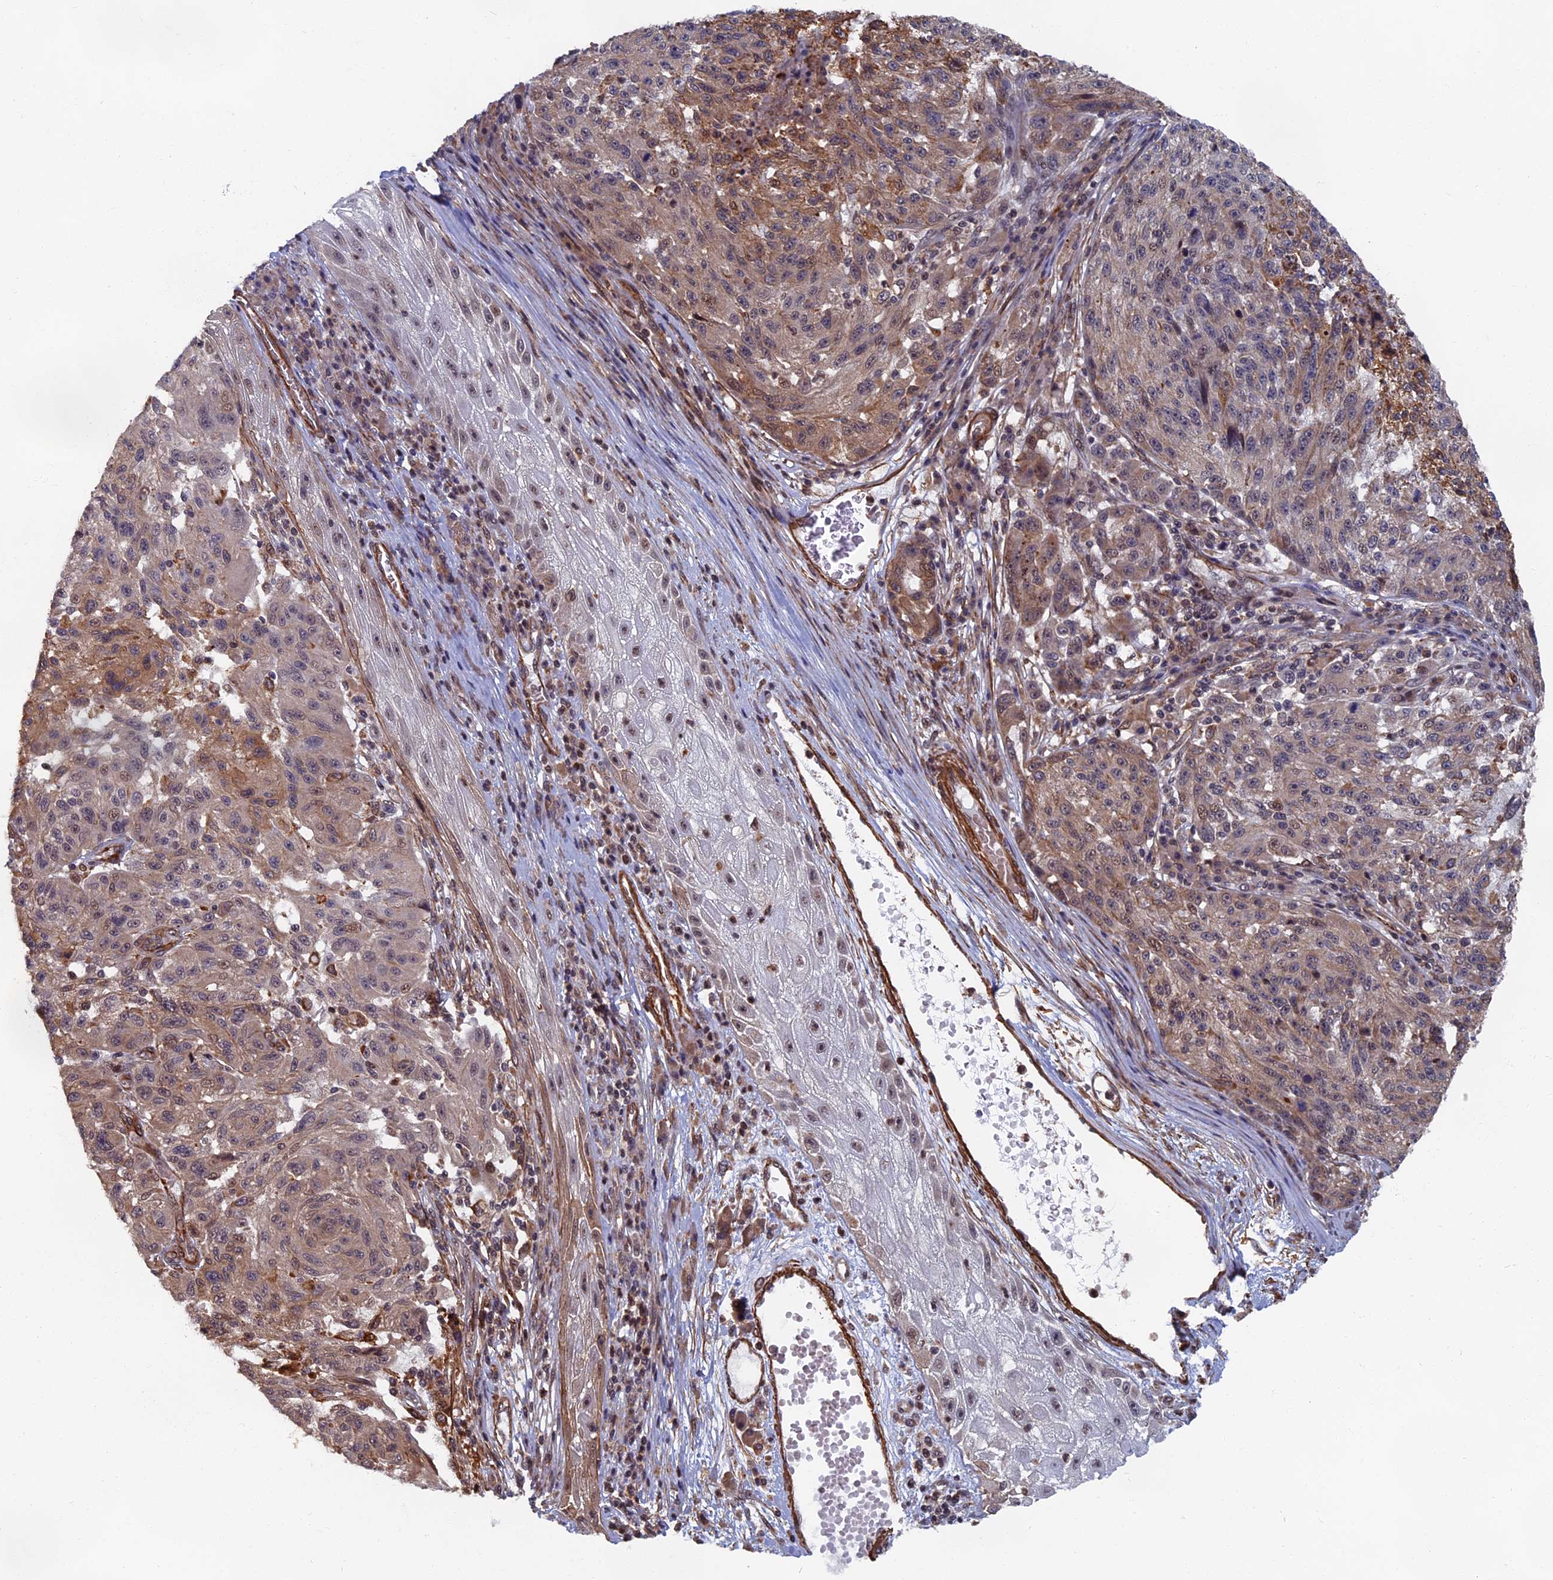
{"staining": {"intensity": "weak", "quantity": "25%-75%", "location": "cytoplasmic/membranous"}, "tissue": "melanoma", "cell_type": "Tumor cells", "image_type": "cancer", "snomed": [{"axis": "morphology", "description": "Malignant melanoma, NOS"}, {"axis": "topography", "description": "Skin"}], "caption": "Tumor cells display low levels of weak cytoplasmic/membranous positivity in approximately 25%-75% of cells in human melanoma.", "gene": "CTDP1", "patient": {"sex": "male", "age": 53}}